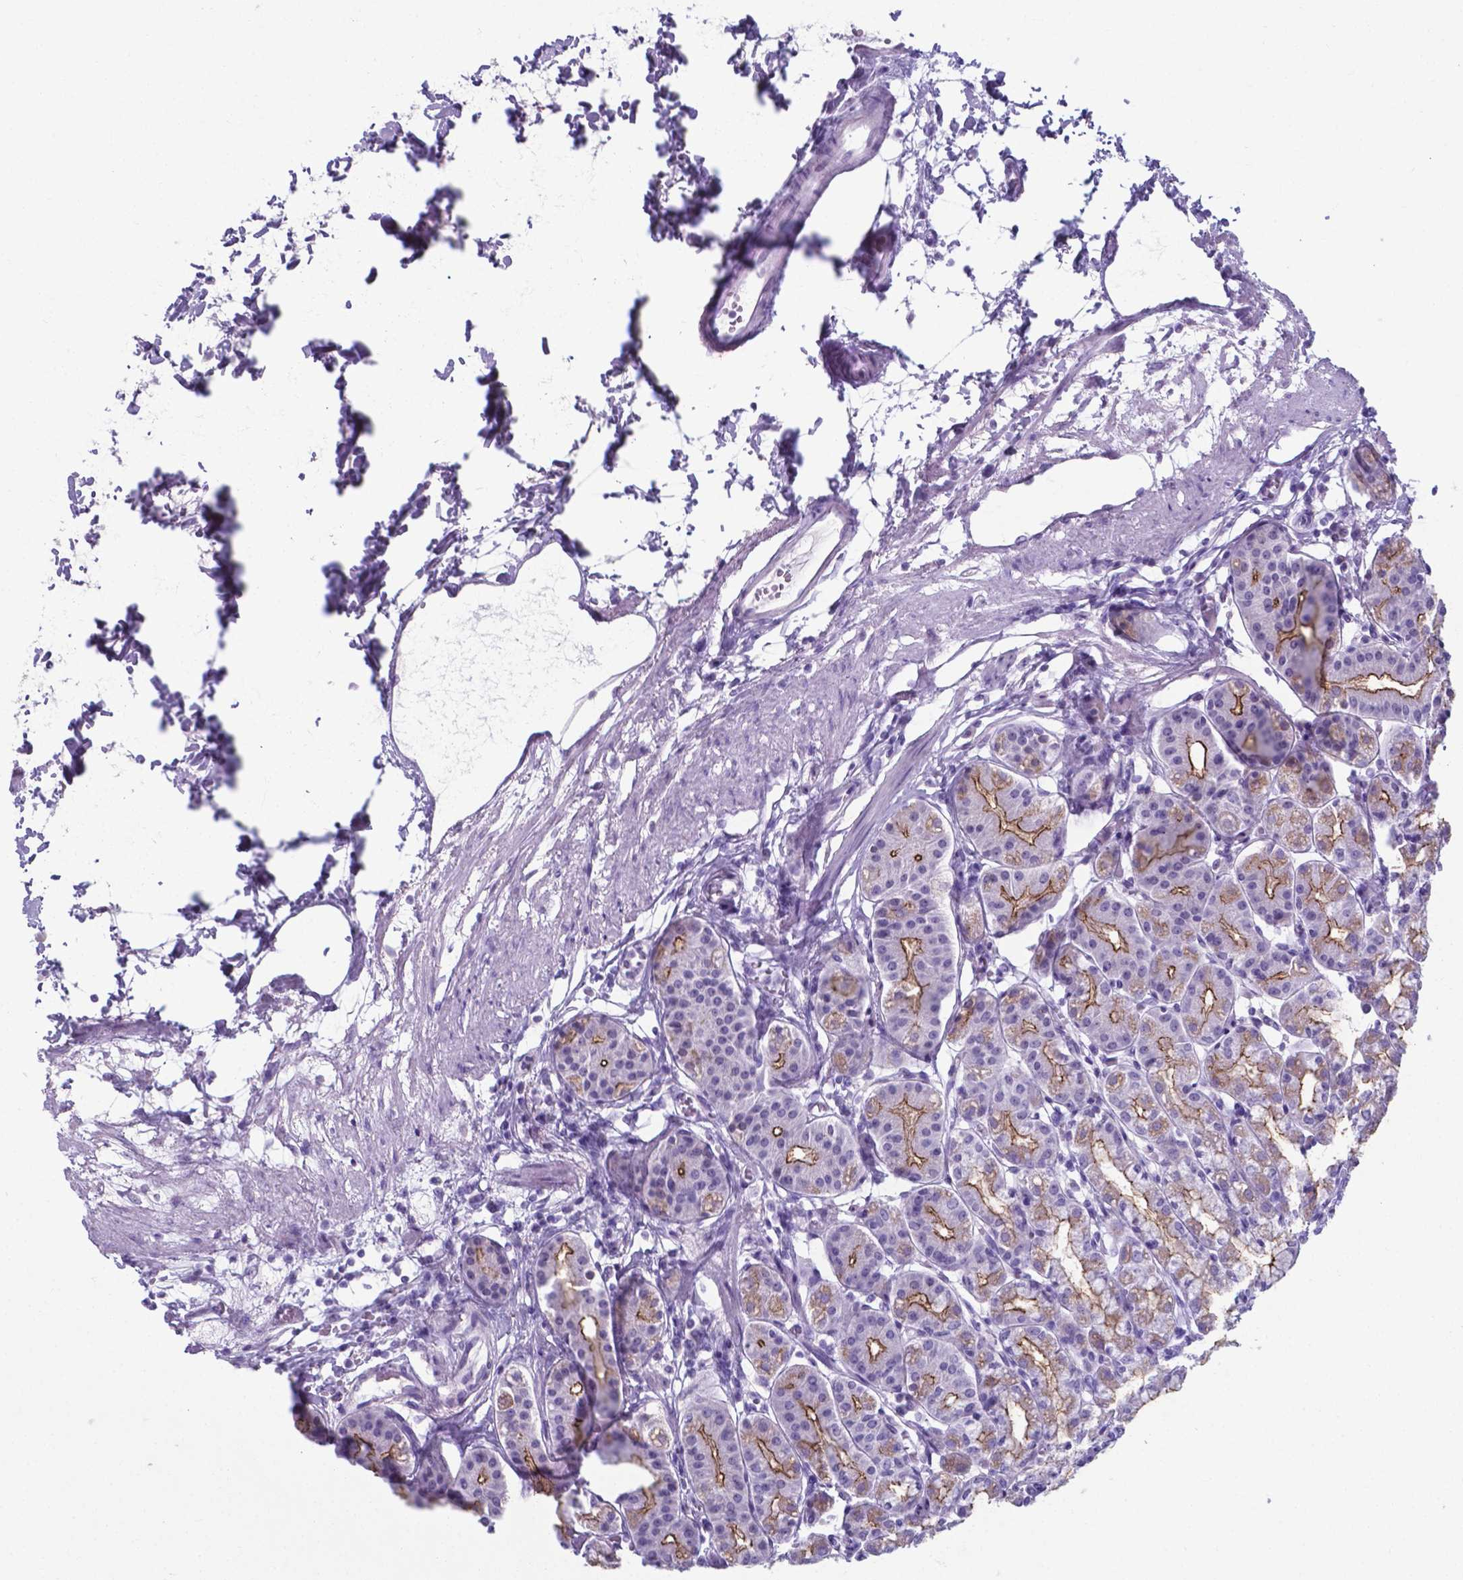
{"staining": {"intensity": "moderate", "quantity": "25%-75%", "location": "cytoplasmic/membranous"}, "tissue": "stomach", "cell_type": "Glandular cells", "image_type": "normal", "snomed": [{"axis": "morphology", "description": "Normal tissue, NOS"}, {"axis": "topography", "description": "Skeletal muscle"}, {"axis": "topography", "description": "Stomach"}], "caption": "High-magnification brightfield microscopy of normal stomach stained with DAB (brown) and counterstained with hematoxylin (blue). glandular cells exhibit moderate cytoplasmic/membranous expression is identified in about25%-75% of cells. (DAB (3,3'-diaminobenzidine) = brown stain, brightfield microscopy at high magnification).", "gene": "AP5B1", "patient": {"sex": "female", "age": 57}}